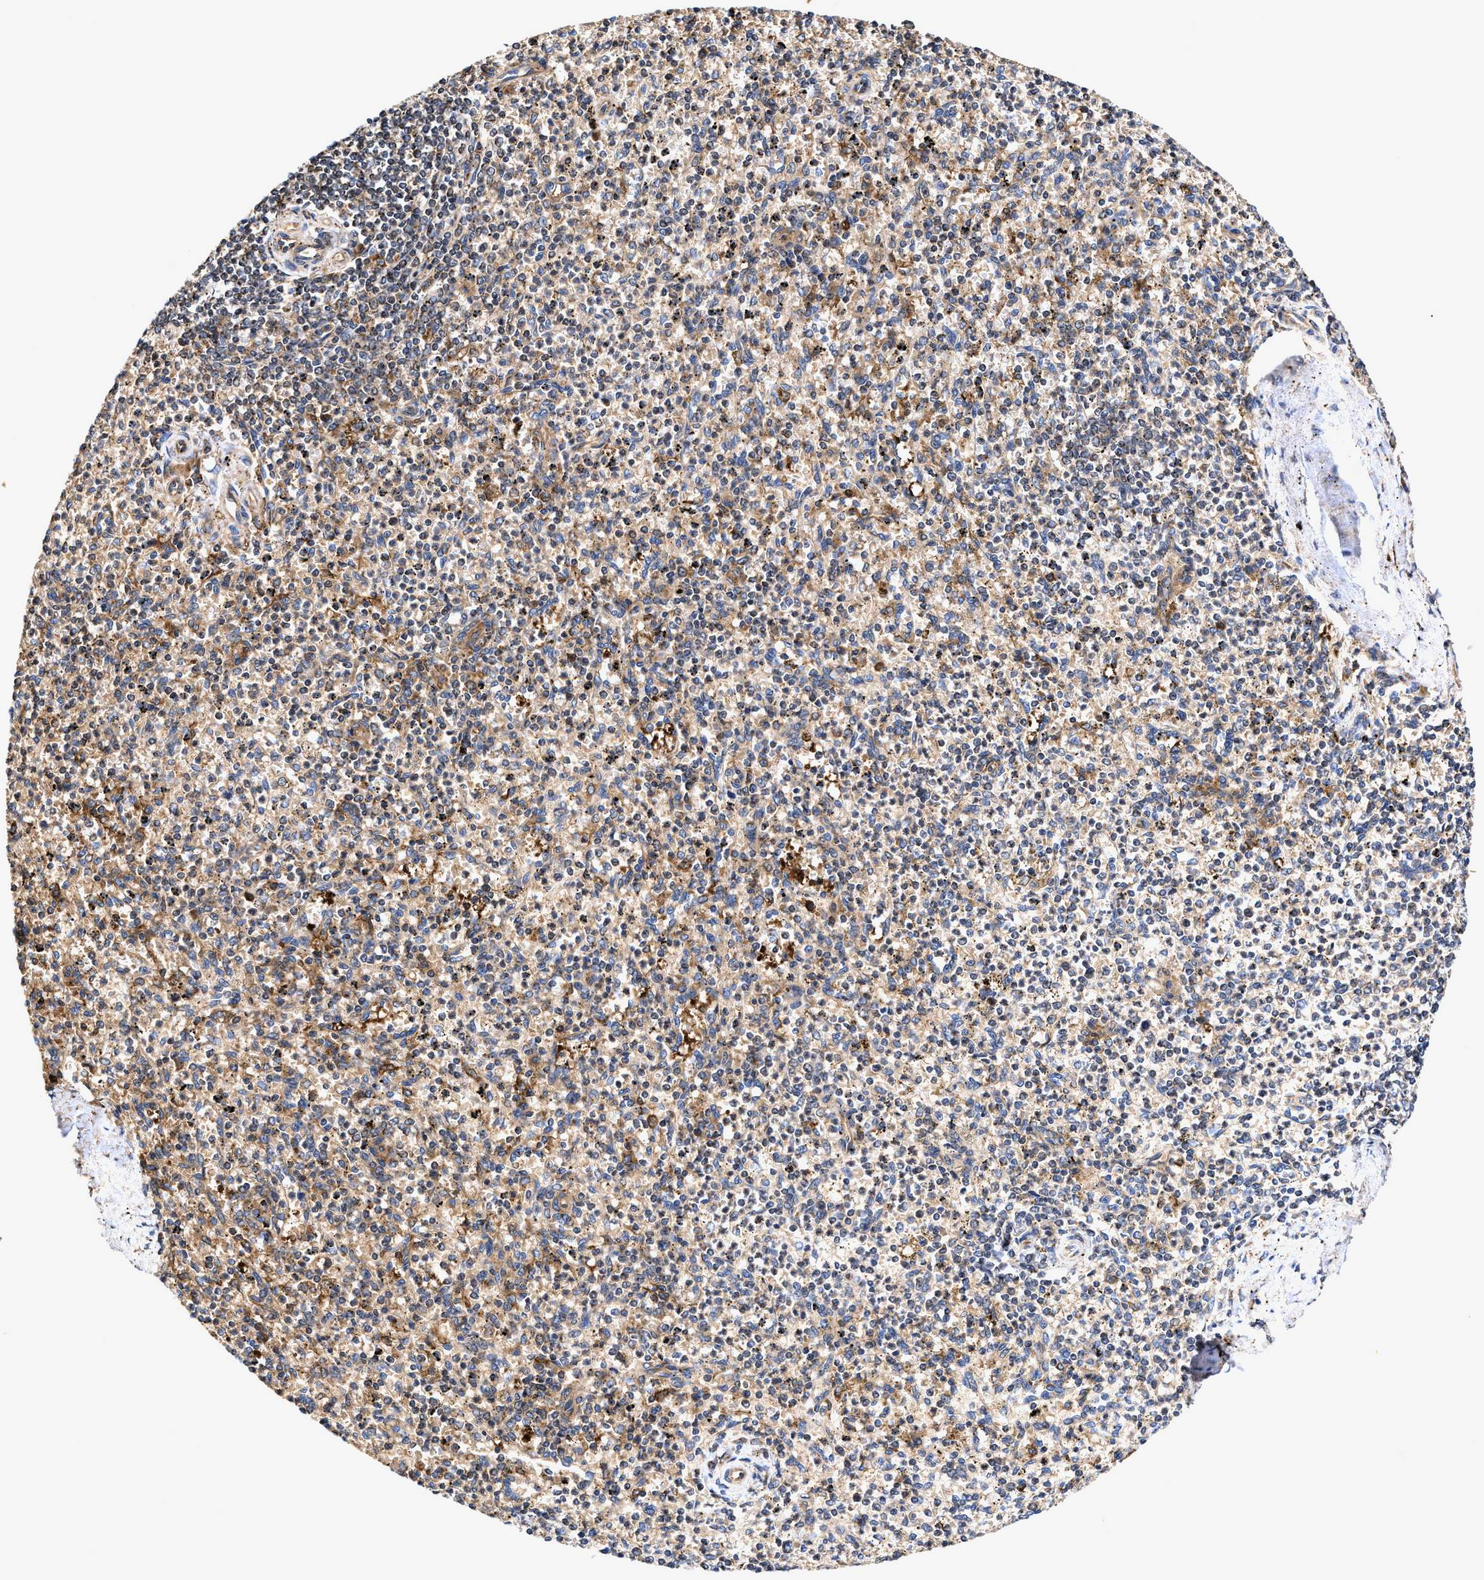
{"staining": {"intensity": "moderate", "quantity": "<25%", "location": "cytoplasmic/membranous"}, "tissue": "spleen", "cell_type": "Cells in red pulp", "image_type": "normal", "snomed": [{"axis": "morphology", "description": "Normal tissue, NOS"}, {"axis": "topography", "description": "Spleen"}], "caption": "Human spleen stained for a protein (brown) reveals moderate cytoplasmic/membranous positive expression in approximately <25% of cells in red pulp.", "gene": "EFNA4", "patient": {"sex": "male", "age": 72}}